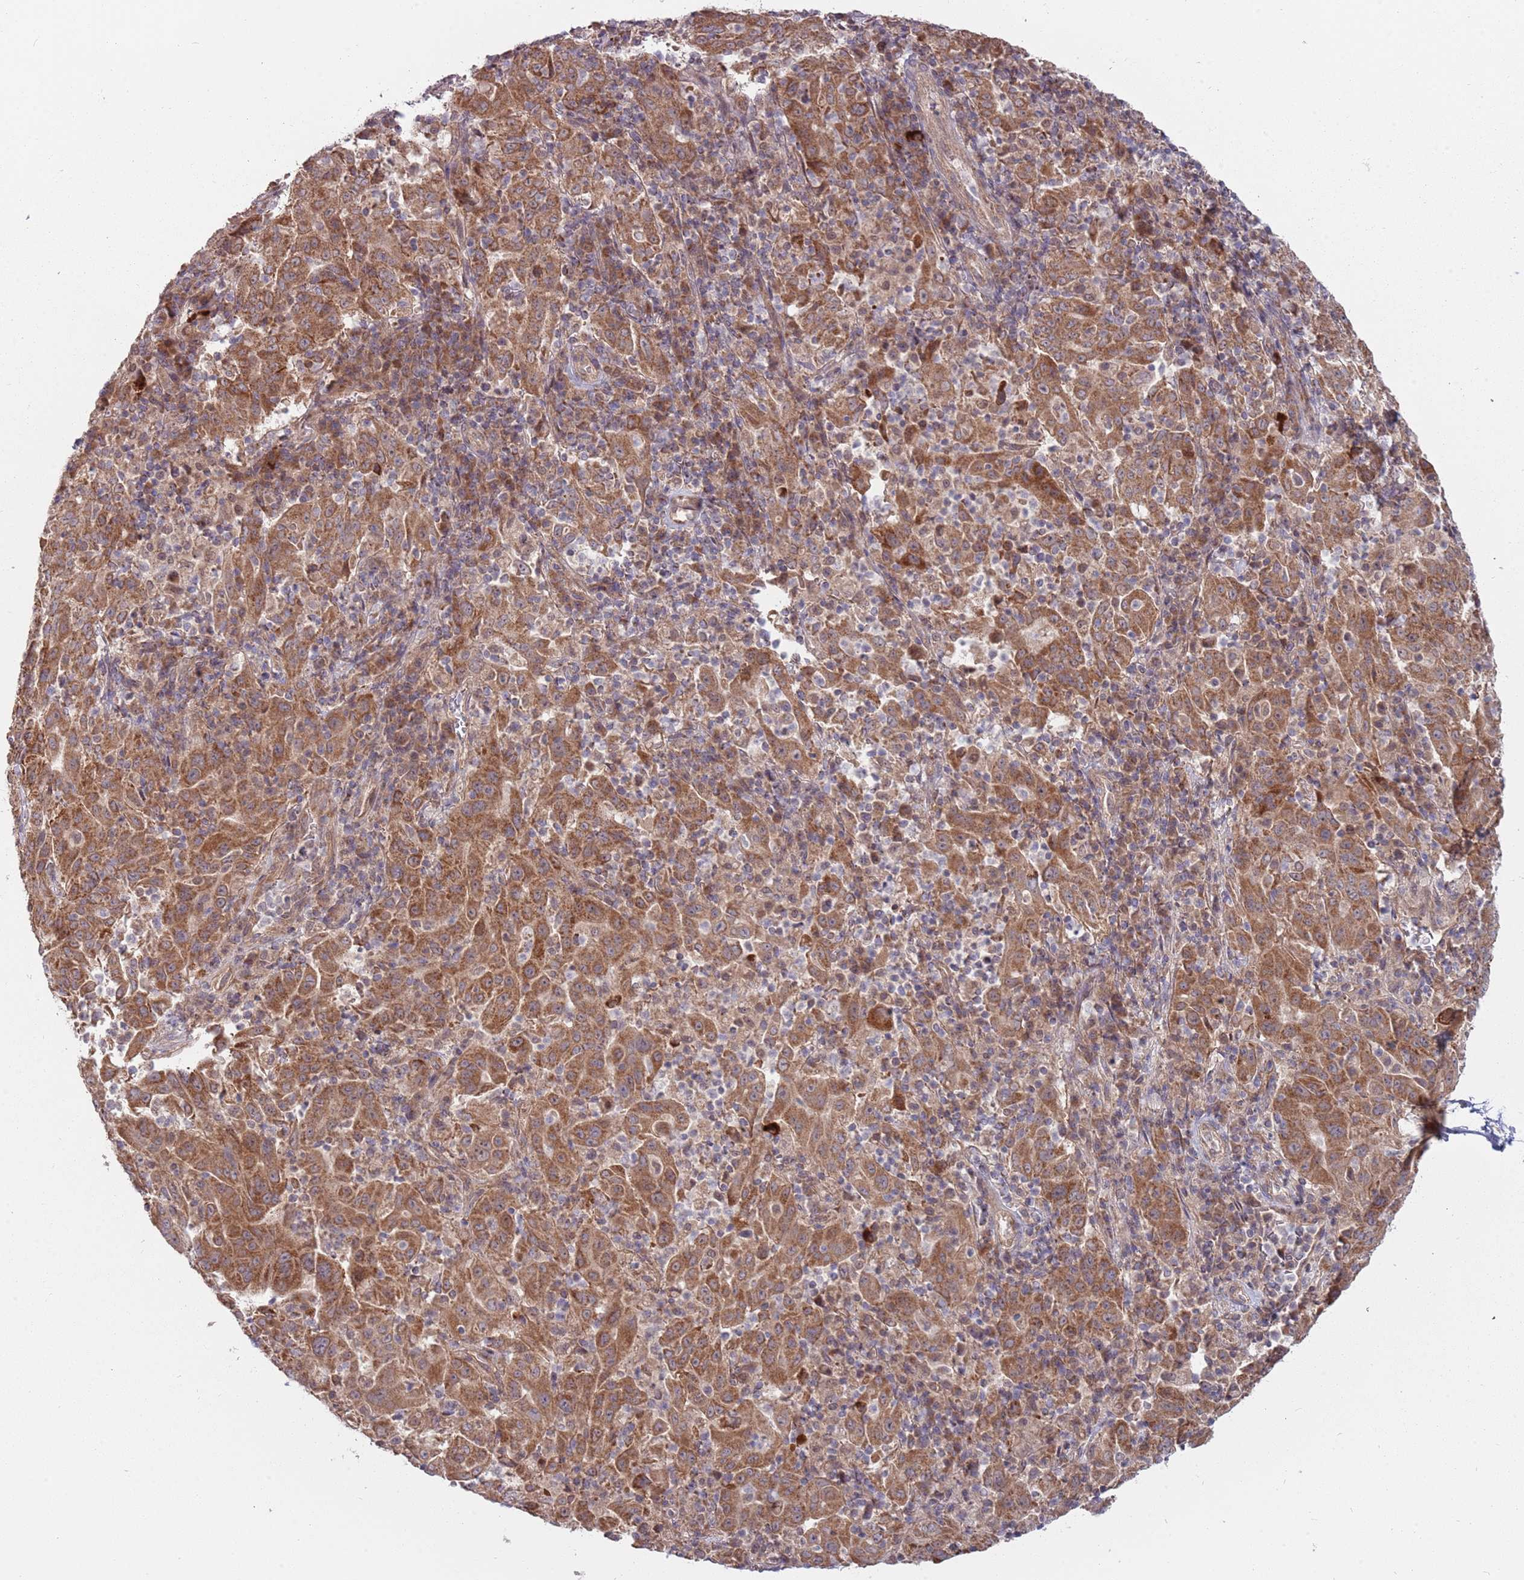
{"staining": {"intensity": "moderate", "quantity": ">75%", "location": "cytoplasmic/membranous"}, "tissue": "pancreatic cancer", "cell_type": "Tumor cells", "image_type": "cancer", "snomed": [{"axis": "morphology", "description": "Adenocarcinoma, NOS"}, {"axis": "topography", "description": "Pancreas"}], "caption": "Immunohistochemical staining of human pancreatic adenocarcinoma exhibits medium levels of moderate cytoplasmic/membranous protein staining in about >75% of tumor cells.", "gene": "RNF181", "patient": {"sex": "male", "age": 63}}